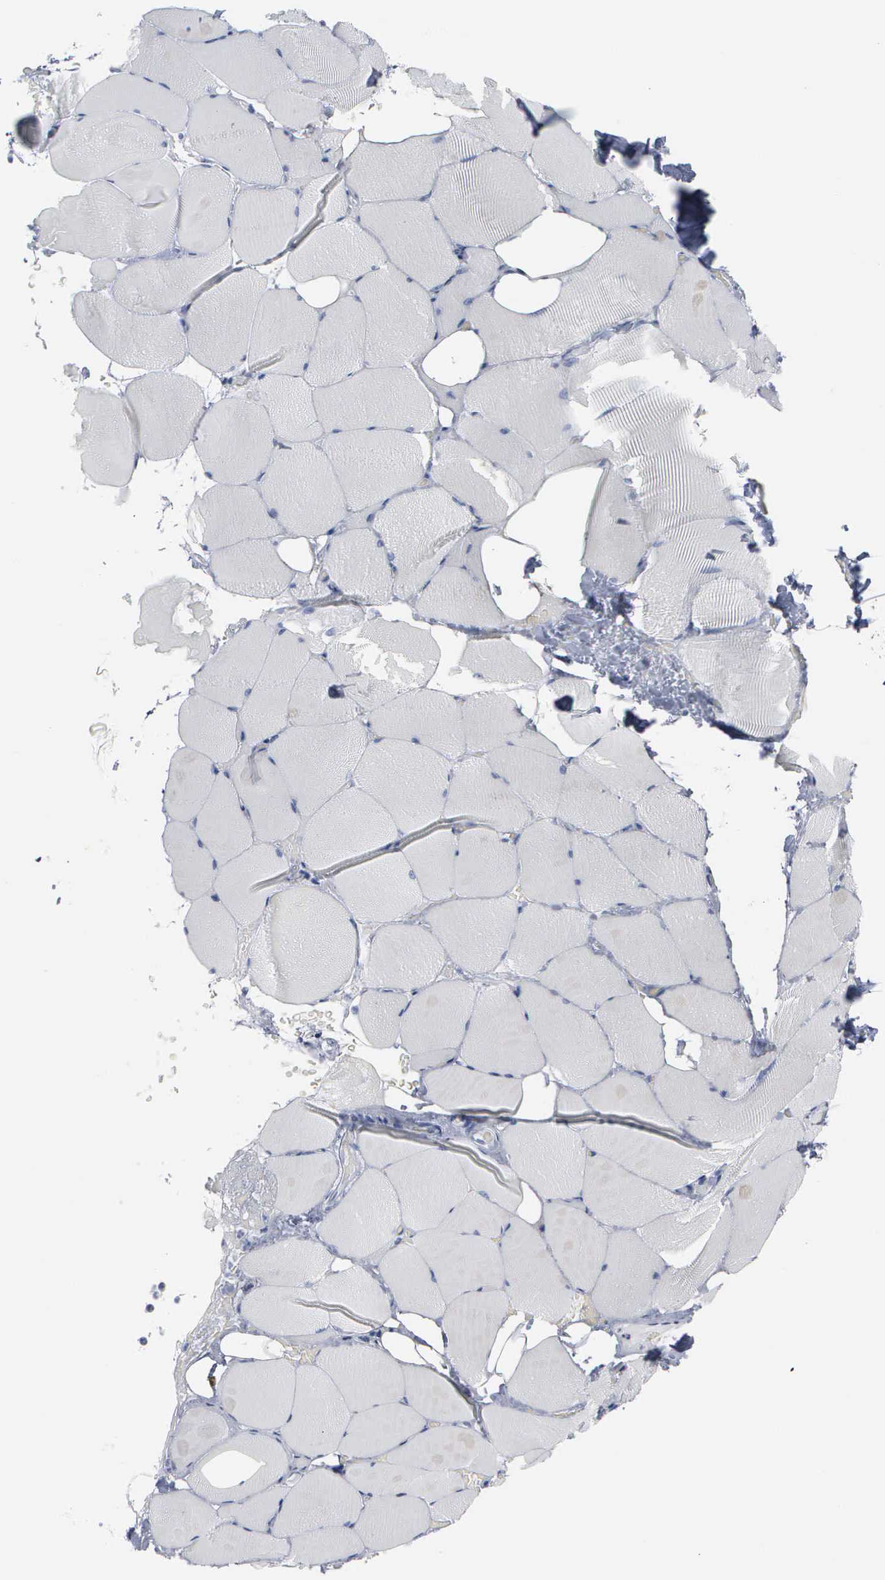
{"staining": {"intensity": "negative", "quantity": "none", "location": "none"}, "tissue": "skeletal muscle", "cell_type": "Myocytes", "image_type": "normal", "snomed": [{"axis": "morphology", "description": "Normal tissue, NOS"}, {"axis": "topography", "description": "Skeletal muscle"}, {"axis": "topography", "description": "Parathyroid gland"}], "caption": "Skeletal muscle was stained to show a protein in brown. There is no significant expression in myocytes. (Stains: DAB IHC with hematoxylin counter stain, Microscopy: brightfield microscopy at high magnification).", "gene": "CCNB1", "patient": {"sex": "female", "age": 37}}